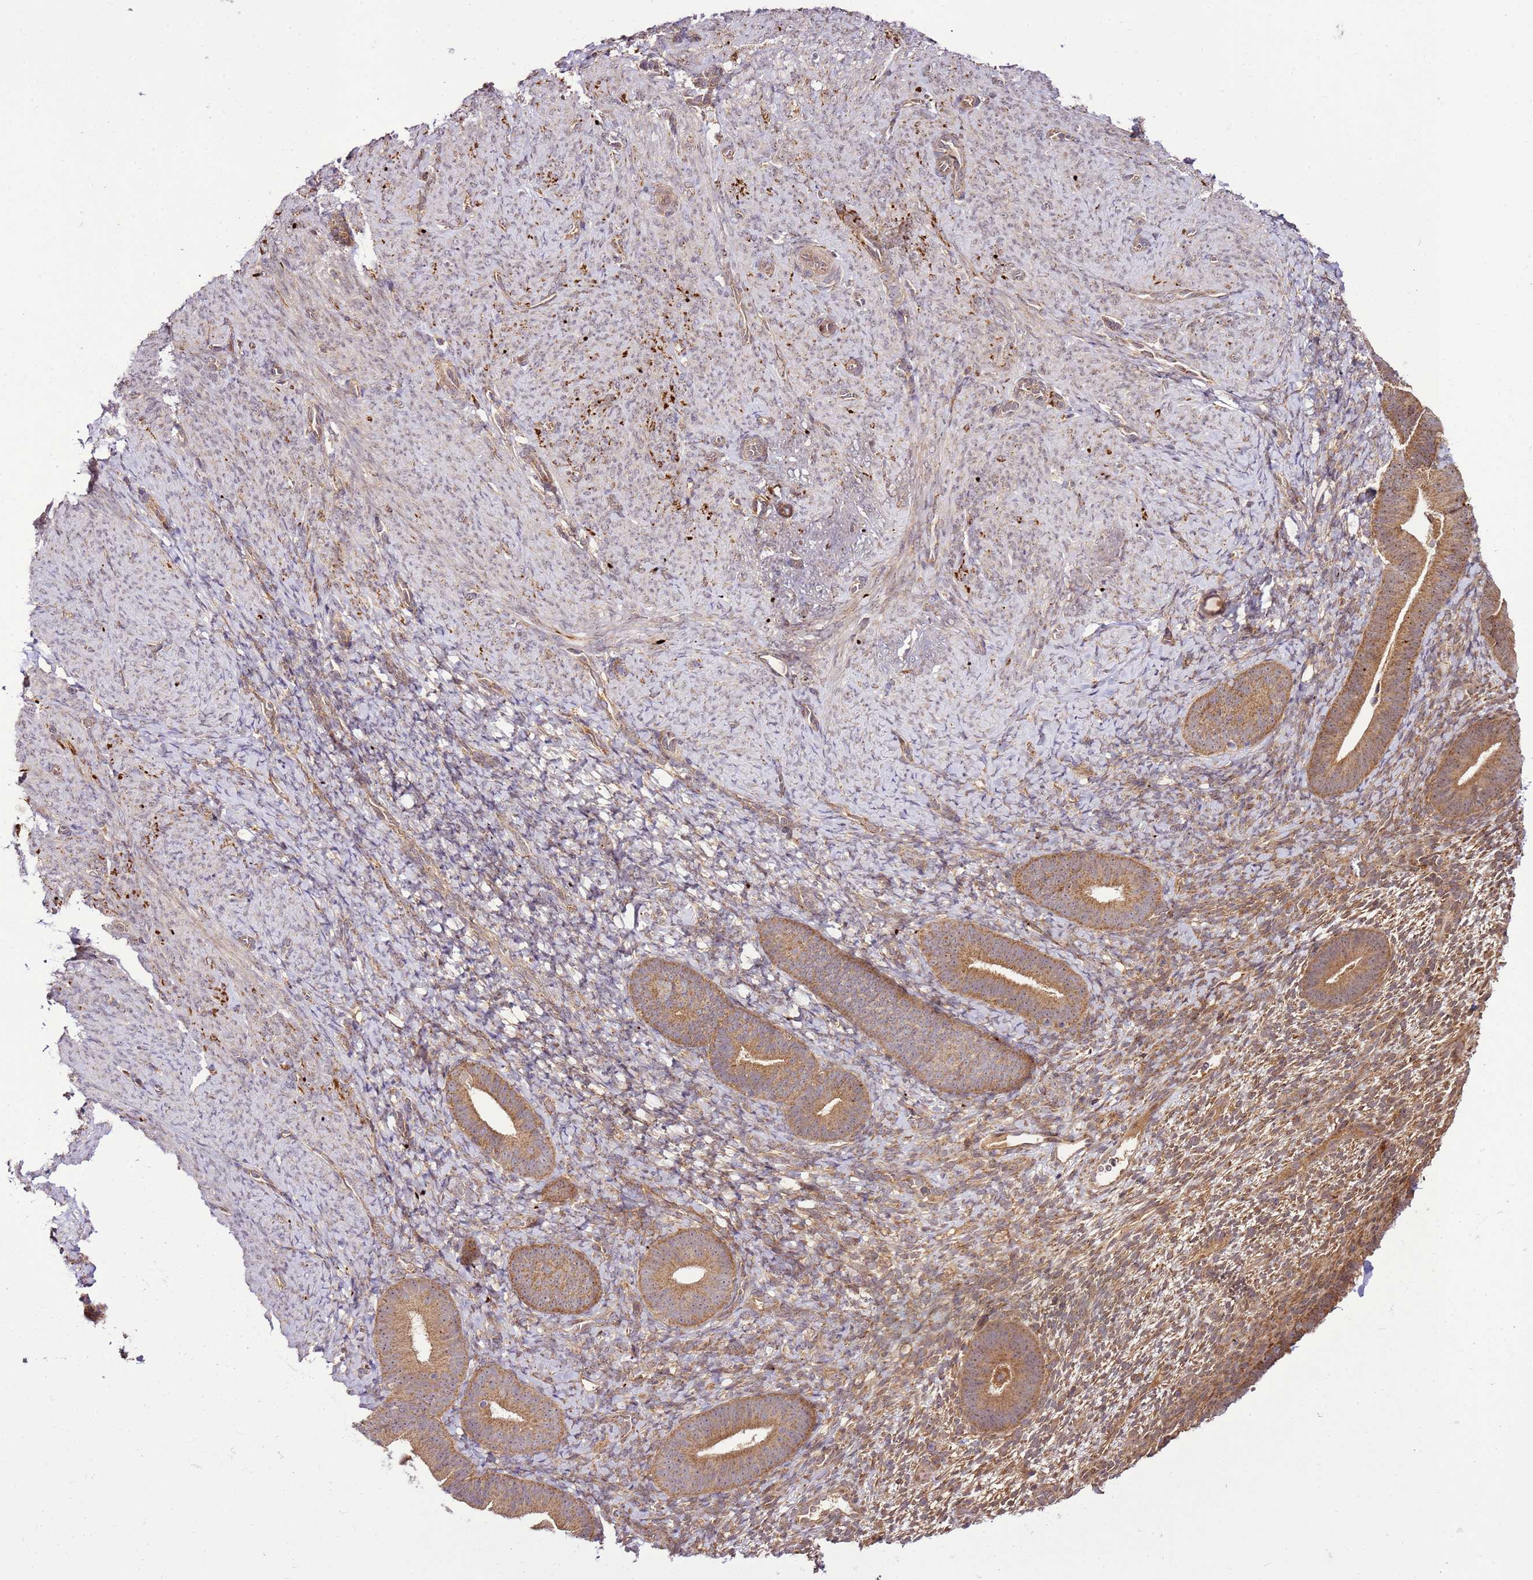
{"staining": {"intensity": "moderate", "quantity": ">75%", "location": "cytoplasmic/membranous"}, "tissue": "endometrium", "cell_type": "Cells in endometrial stroma", "image_type": "normal", "snomed": [{"axis": "morphology", "description": "Normal tissue, NOS"}, {"axis": "topography", "description": "Endometrium"}], "caption": "Cells in endometrial stroma demonstrate moderate cytoplasmic/membranous staining in about >75% of cells in benign endometrium.", "gene": "RASA3", "patient": {"sex": "female", "age": 65}}